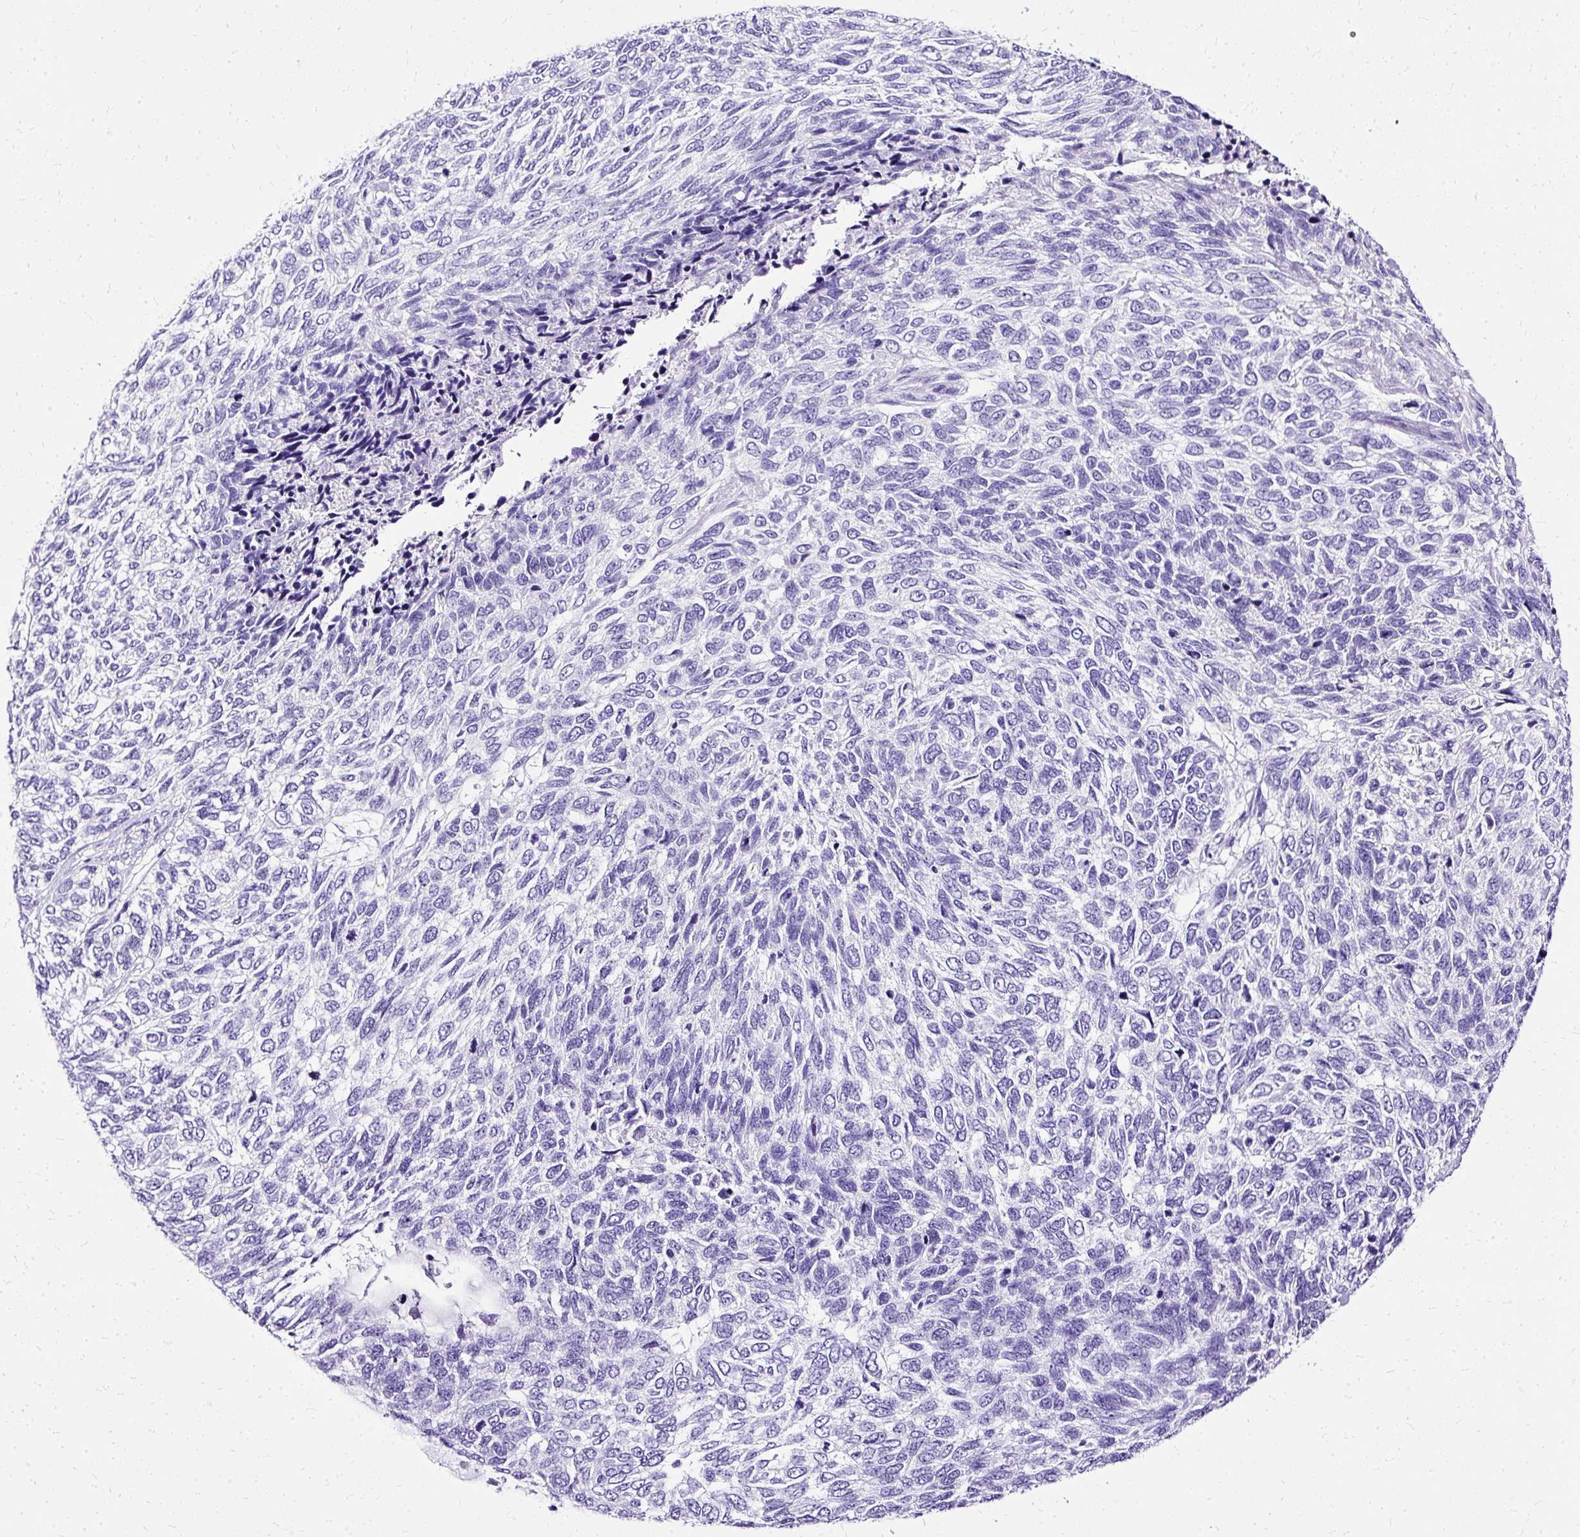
{"staining": {"intensity": "negative", "quantity": "none", "location": "none"}, "tissue": "skin cancer", "cell_type": "Tumor cells", "image_type": "cancer", "snomed": [{"axis": "morphology", "description": "Basal cell carcinoma"}, {"axis": "topography", "description": "Skin"}], "caption": "Protein analysis of skin basal cell carcinoma exhibits no significant positivity in tumor cells.", "gene": "SLC8A2", "patient": {"sex": "female", "age": 65}}